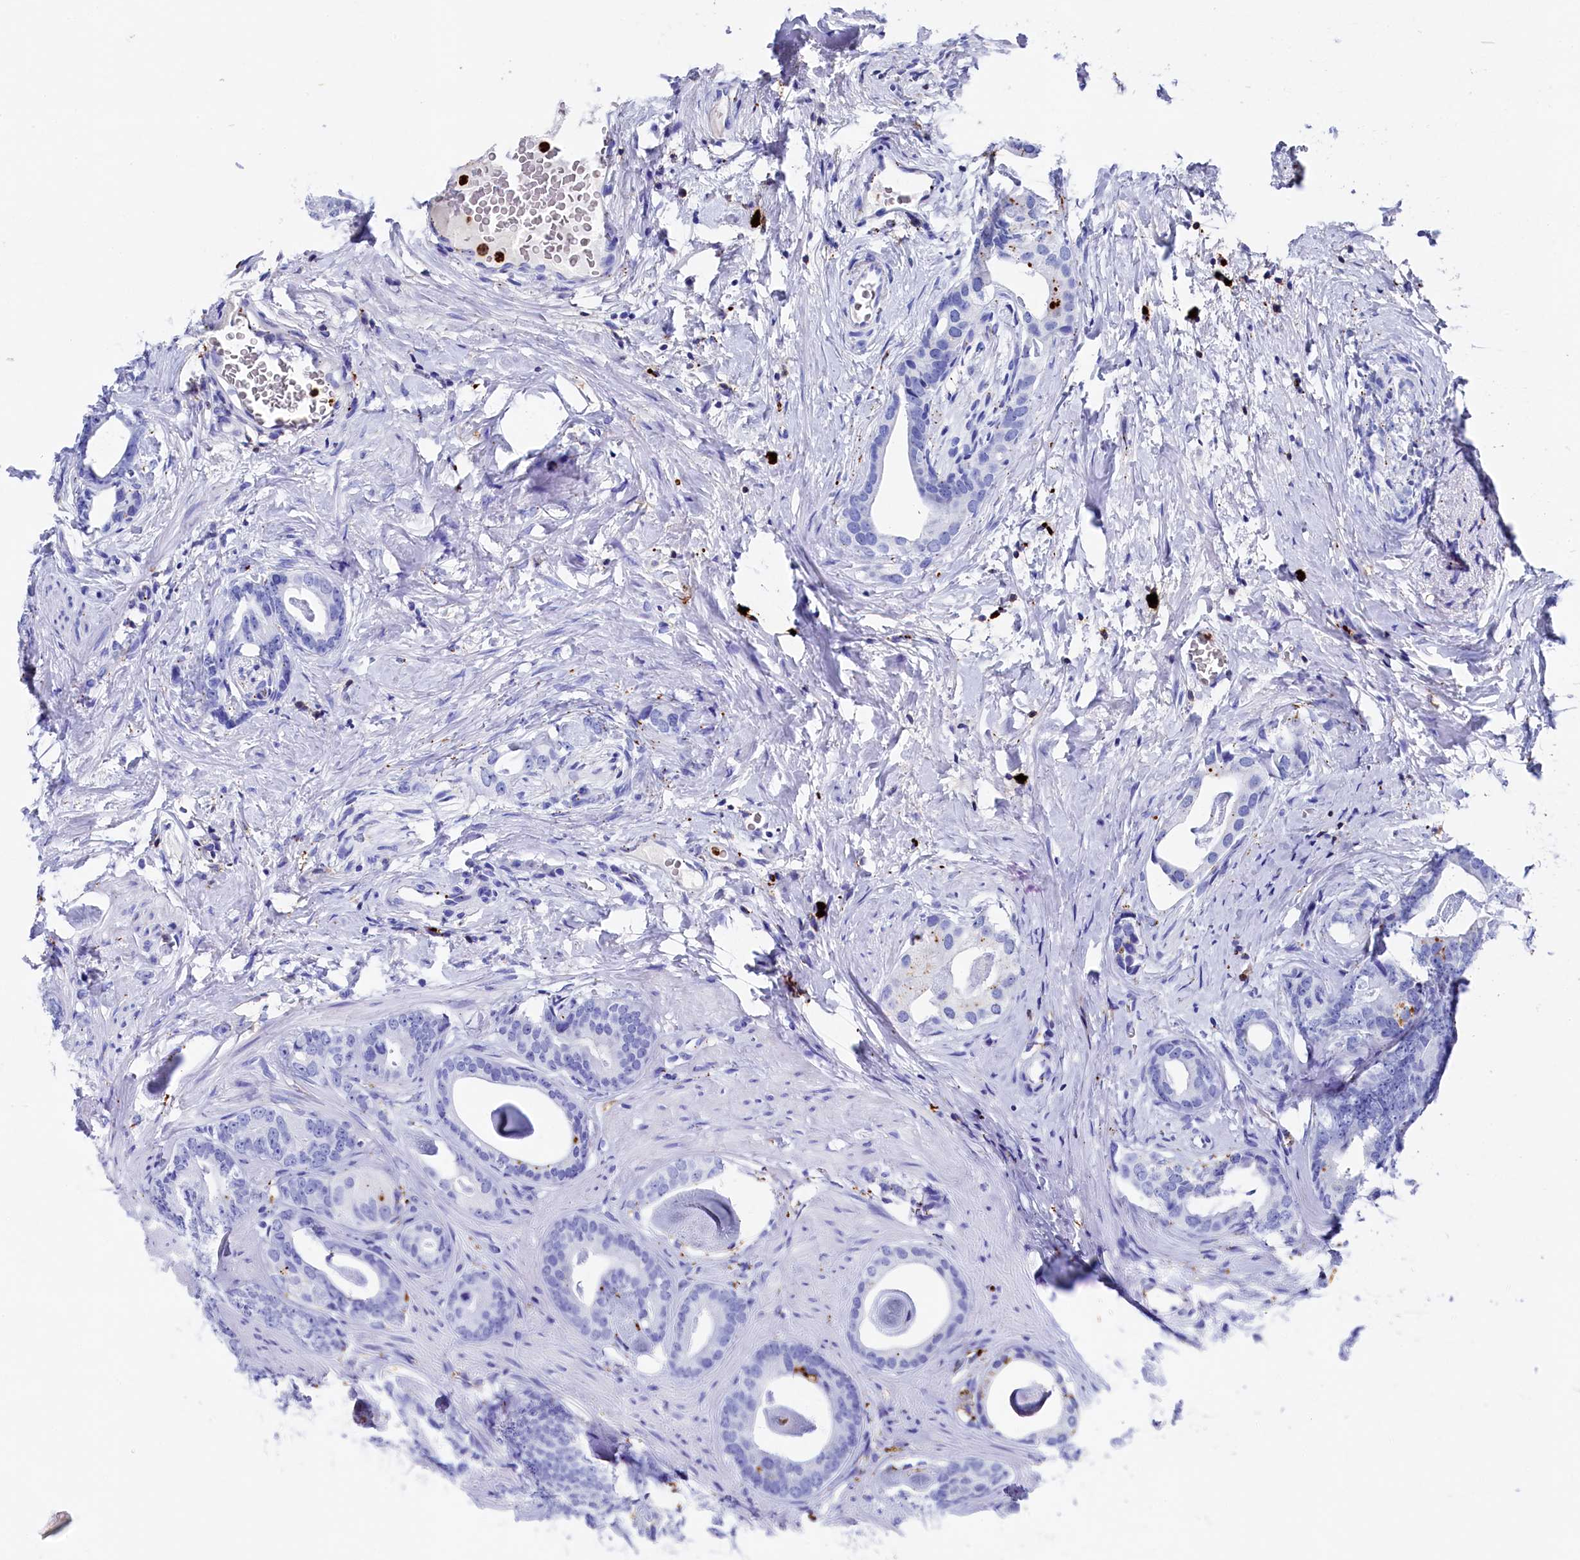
{"staining": {"intensity": "negative", "quantity": "none", "location": "none"}, "tissue": "prostate cancer", "cell_type": "Tumor cells", "image_type": "cancer", "snomed": [{"axis": "morphology", "description": "Adenocarcinoma, Low grade"}, {"axis": "topography", "description": "Prostate"}], "caption": "Tumor cells show no significant expression in prostate adenocarcinoma (low-grade).", "gene": "PLAC8", "patient": {"sex": "male", "age": 63}}